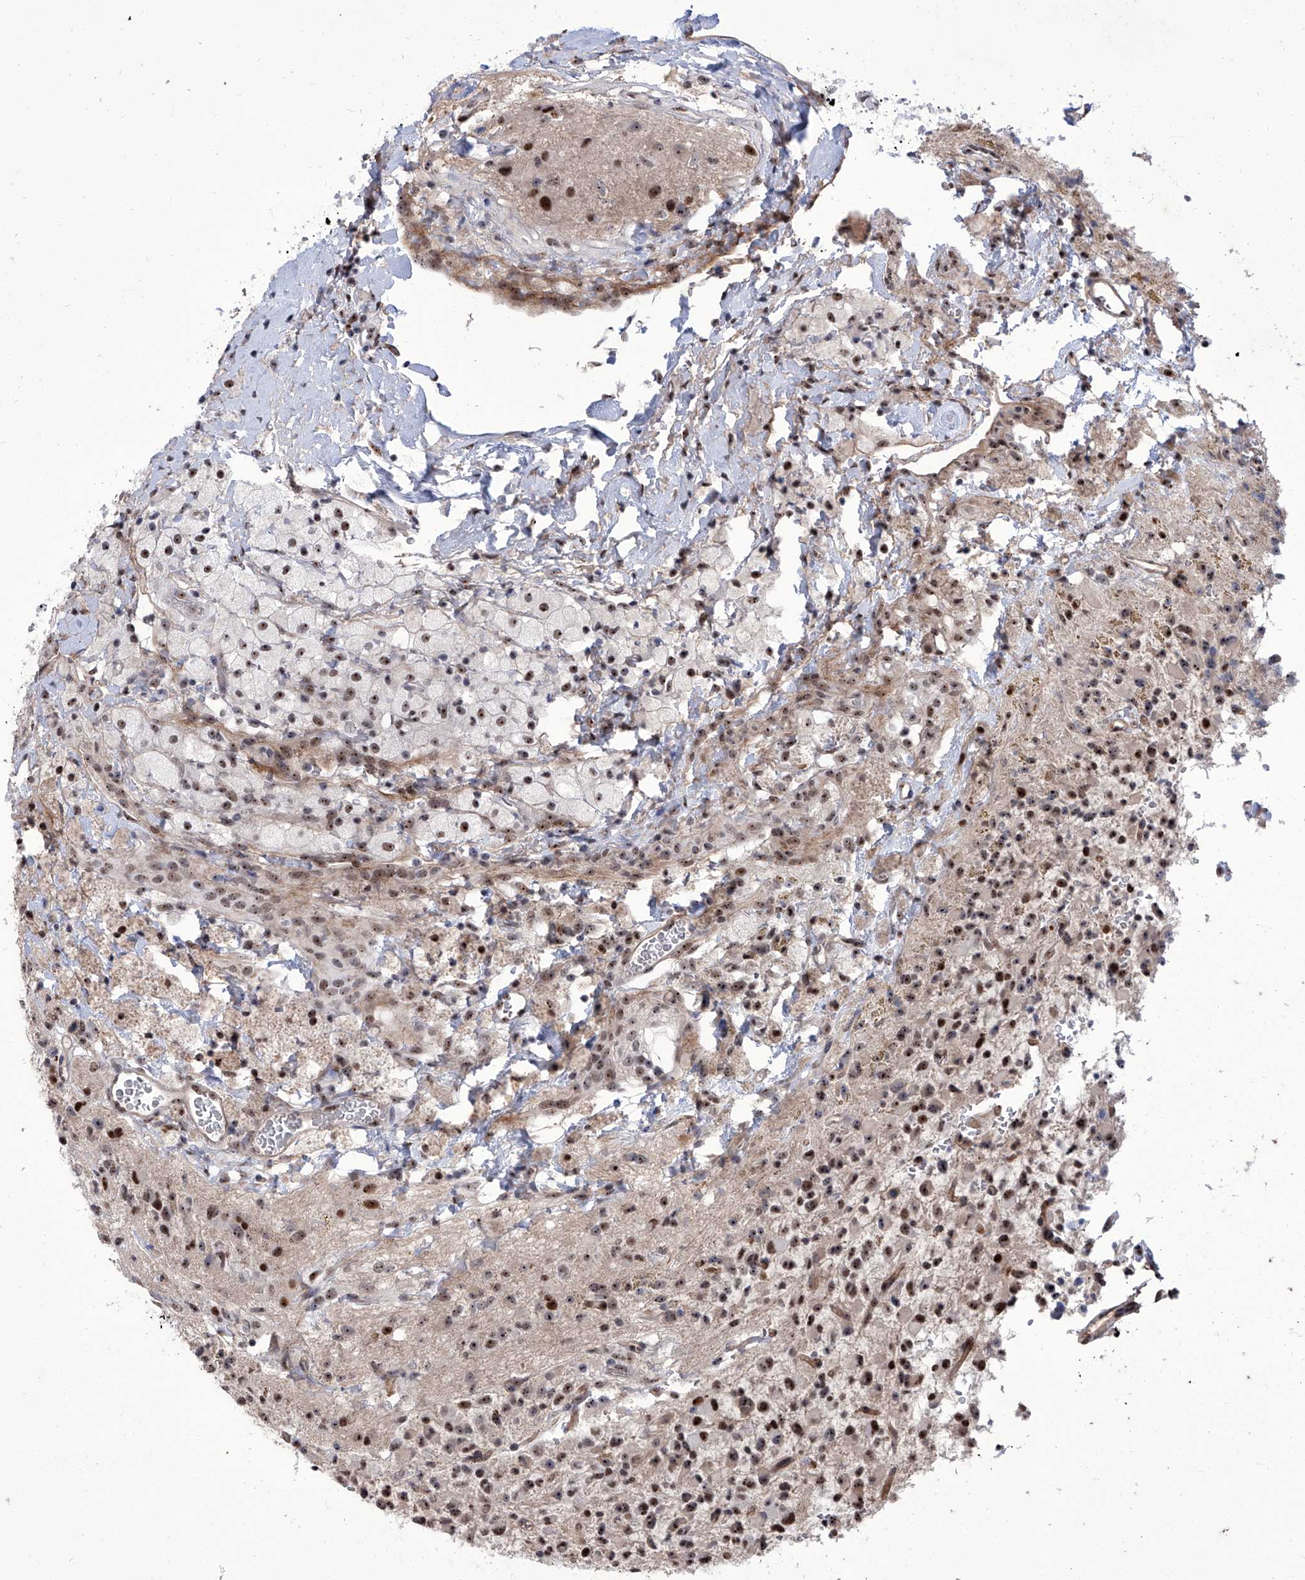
{"staining": {"intensity": "moderate", "quantity": ">75%", "location": "nuclear"}, "tissue": "glioma", "cell_type": "Tumor cells", "image_type": "cancer", "snomed": [{"axis": "morphology", "description": "Glioma, malignant, High grade"}, {"axis": "topography", "description": "Brain"}], "caption": "The micrograph demonstrates immunohistochemical staining of malignant high-grade glioma. There is moderate nuclear expression is present in about >75% of tumor cells.", "gene": "CMTR1", "patient": {"sex": "male", "age": 34}}